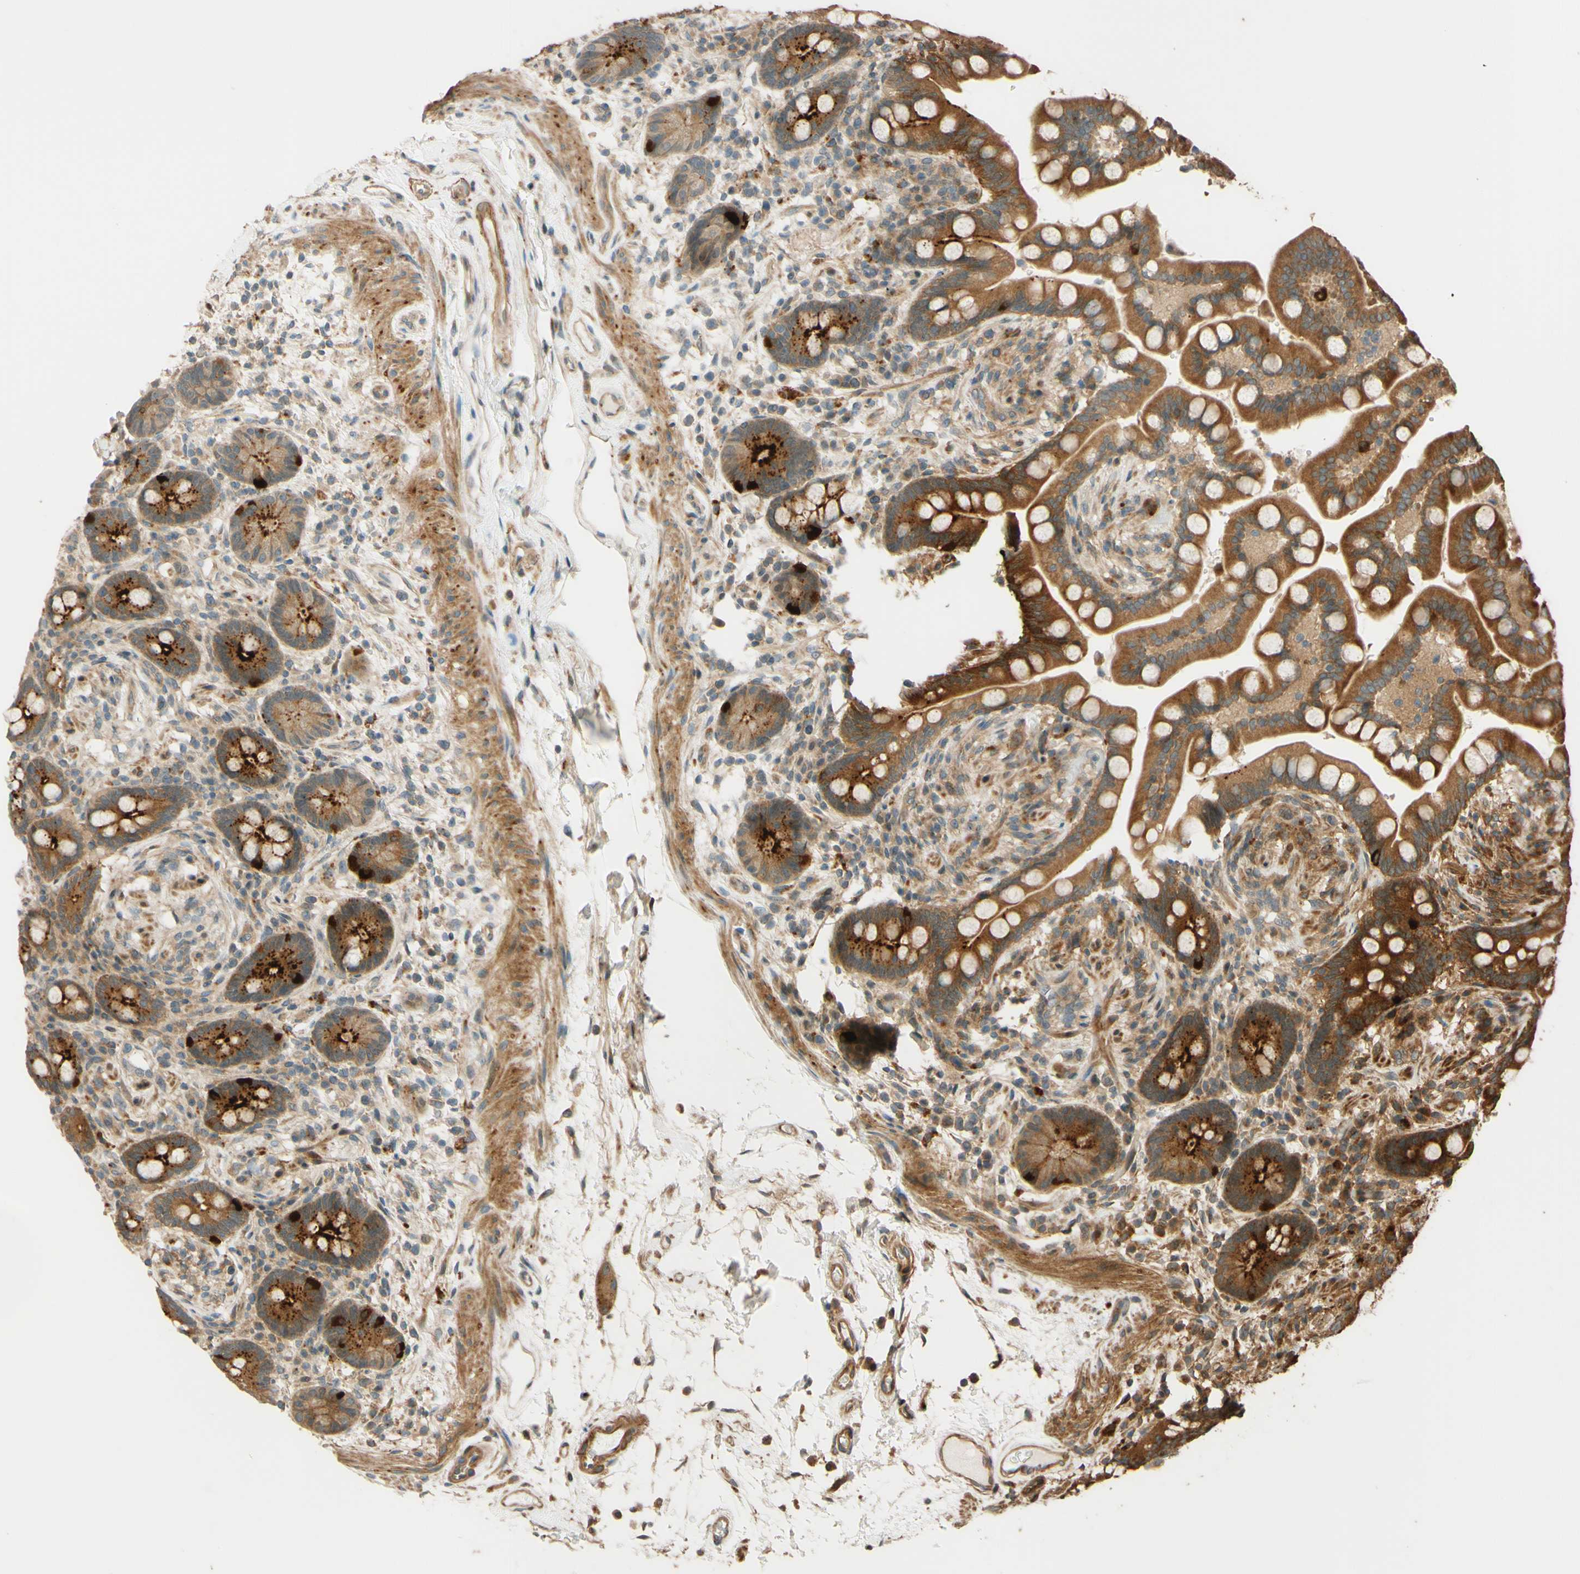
{"staining": {"intensity": "moderate", "quantity": ">75%", "location": "cytoplasmic/membranous"}, "tissue": "colon", "cell_type": "Endothelial cells", "image_type": "normal", "snomed": [{"axis": "morphology", "description": "Normal tissue, NOS"}, {"axis": "topography", "description": "Colon"}], "caption": "Normal colon demonstrates moderate cytoplasmic/membranous expression in about >75% of endothelial cells.", "gene": "RNF19A", "patient": {"sex": "male", "age": 73}}